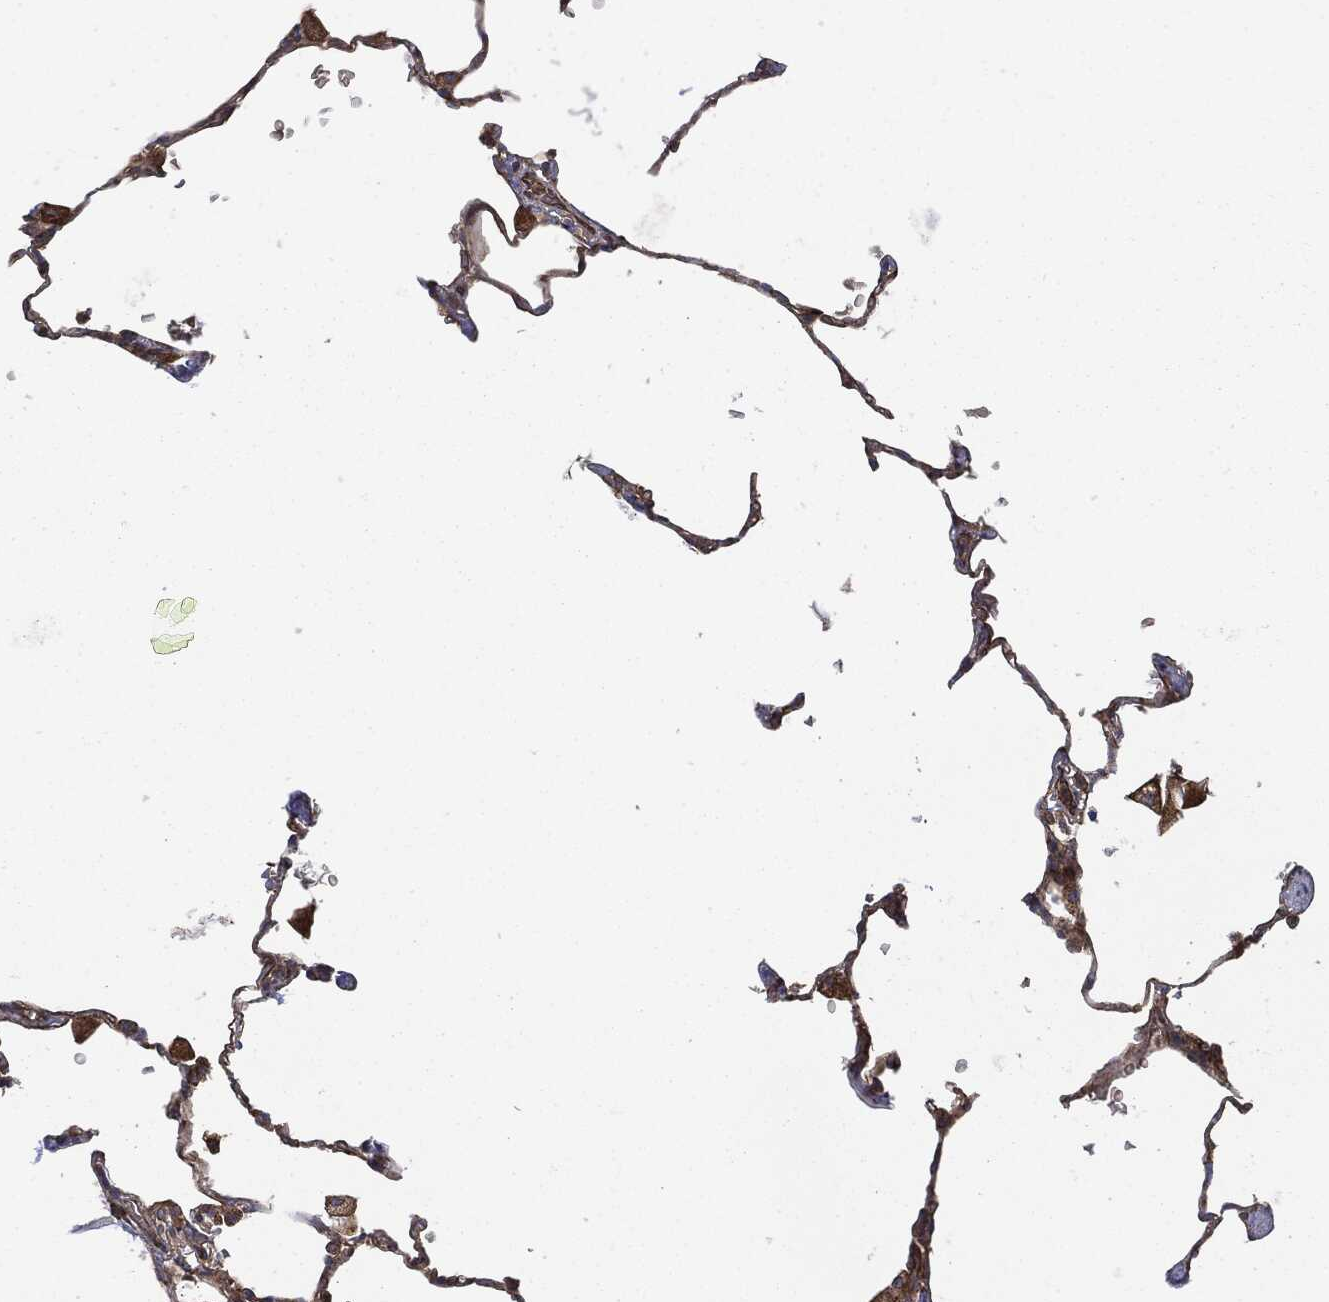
{"staining": {"intensity": "weak", "quantity": "<25%", "location": "cytoplasmic/membranous"}, "tissue": "lung", "cell_type": "Alveolar cells", "image_type": "normal", "snomed": [{"axis": "morphology", "description": "Normal tissue, NOS"}, {"axis": "morphology", "description": "Adenocarcinoma, metastatic, NOS"}, {"axis": "topography", "description": "Lung"}], "caption": "Immunohistochemical staining of unremarkable human lung reveals no significant expression in alveolar cells. (DAB IHC with hematoxylin counter stain).", "gene": "EIF2AK2", "patient": {"sex": "male", "age": 45}}